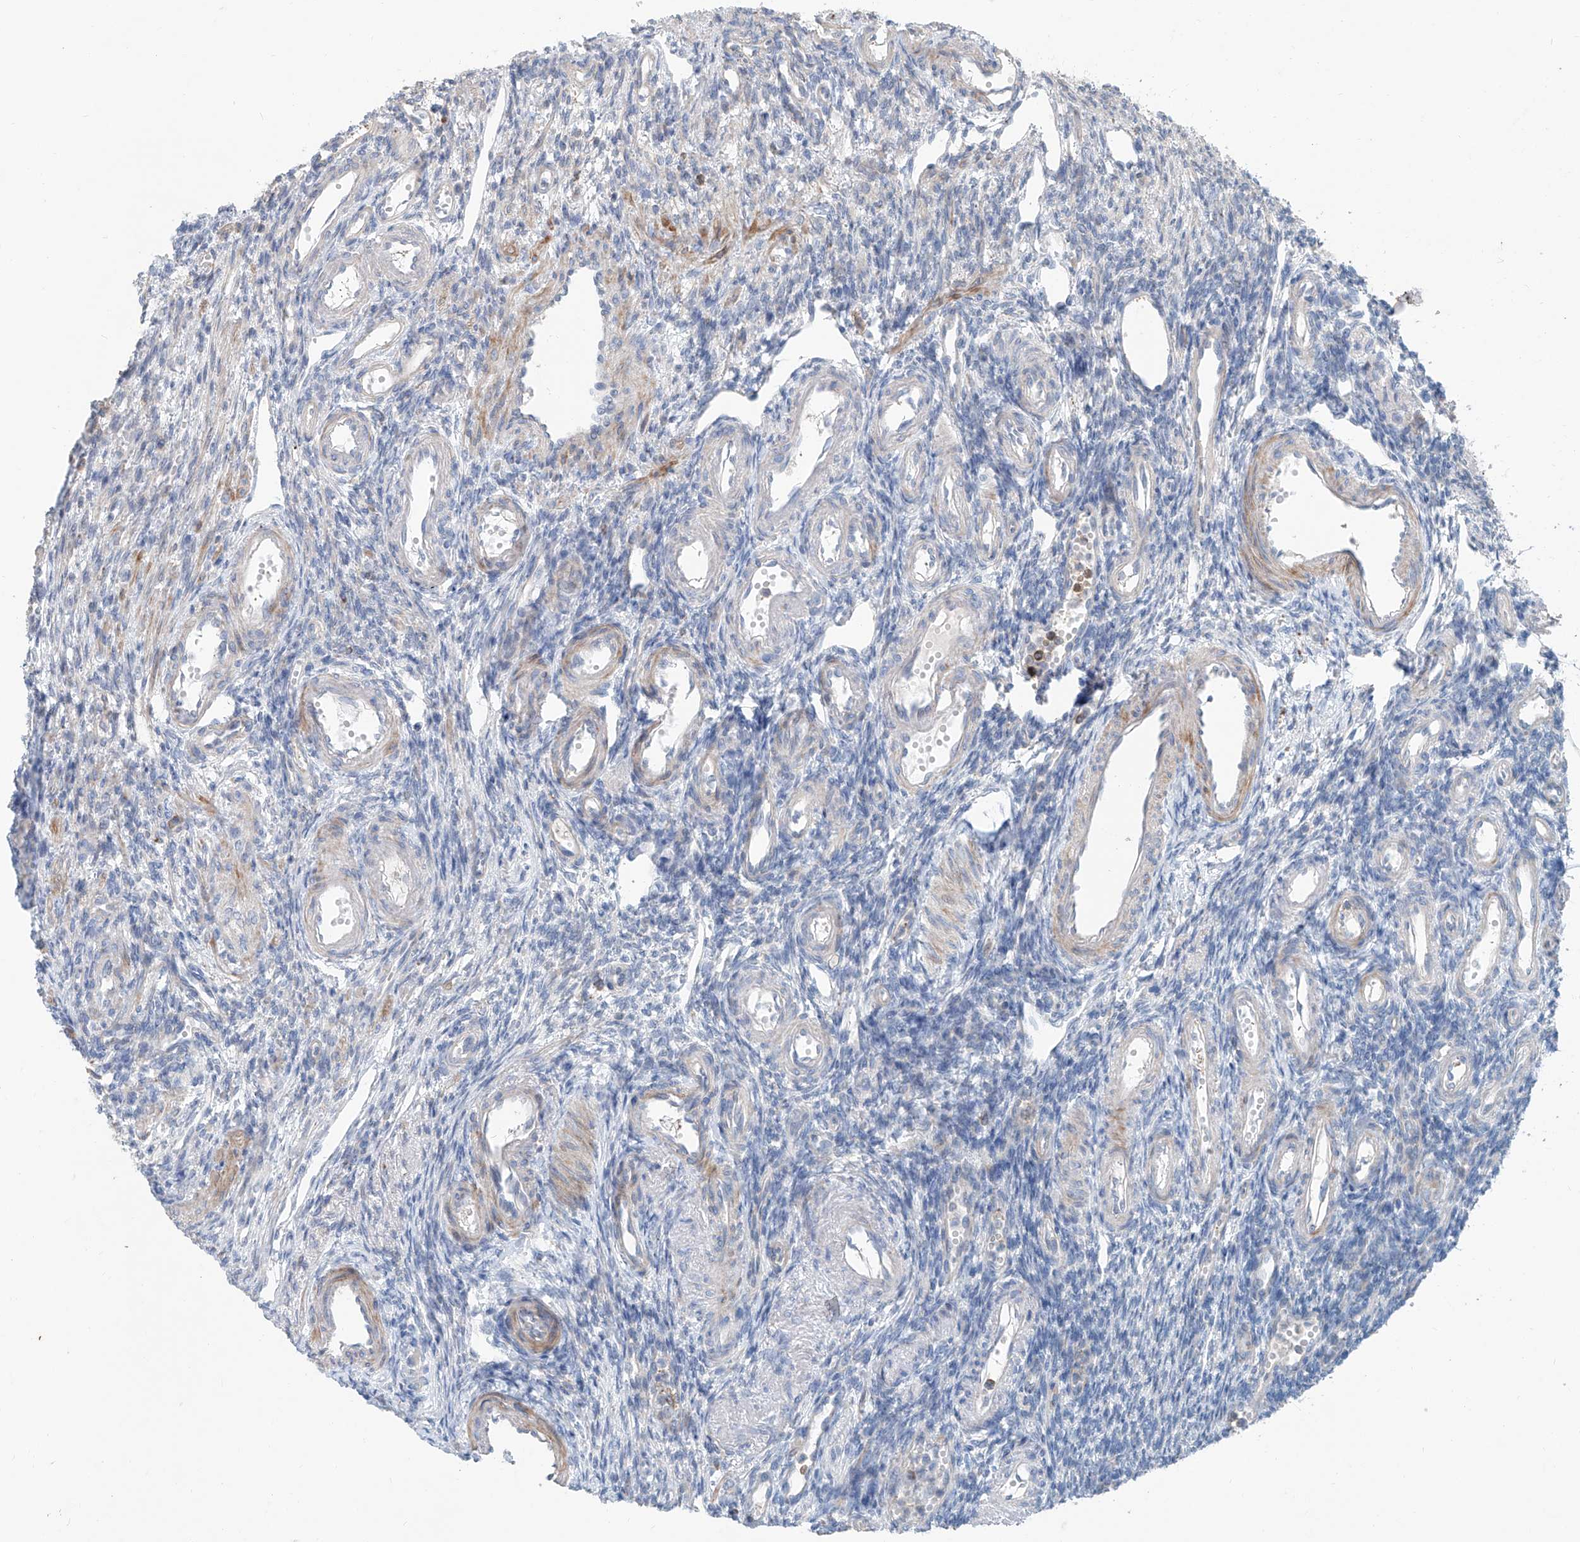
{"staining": {"intensity": "negative", "quantity": "none", "location": "none"}, "tissue": "ovary", "cell_type": "Ovarian stroma cells", "image_type": "normal", "snomed": [{"axis": "morphology", "description": "Normal tissue, NOS"}, {"axis": "morphology", "description": "Cyst, NOS"}, {"axis": "topography", "description": "Ovary"}], "caption": "Photomicrograph shows no protein positivity in ovarian stroma cells of benign ovary. (DAB (3,3'-diaminobenzidine) IHC visualized using brightfield microscopy, high magnification).", "gene": "ANKRD34A", "patient": {"sex": "female", "age": 33}}